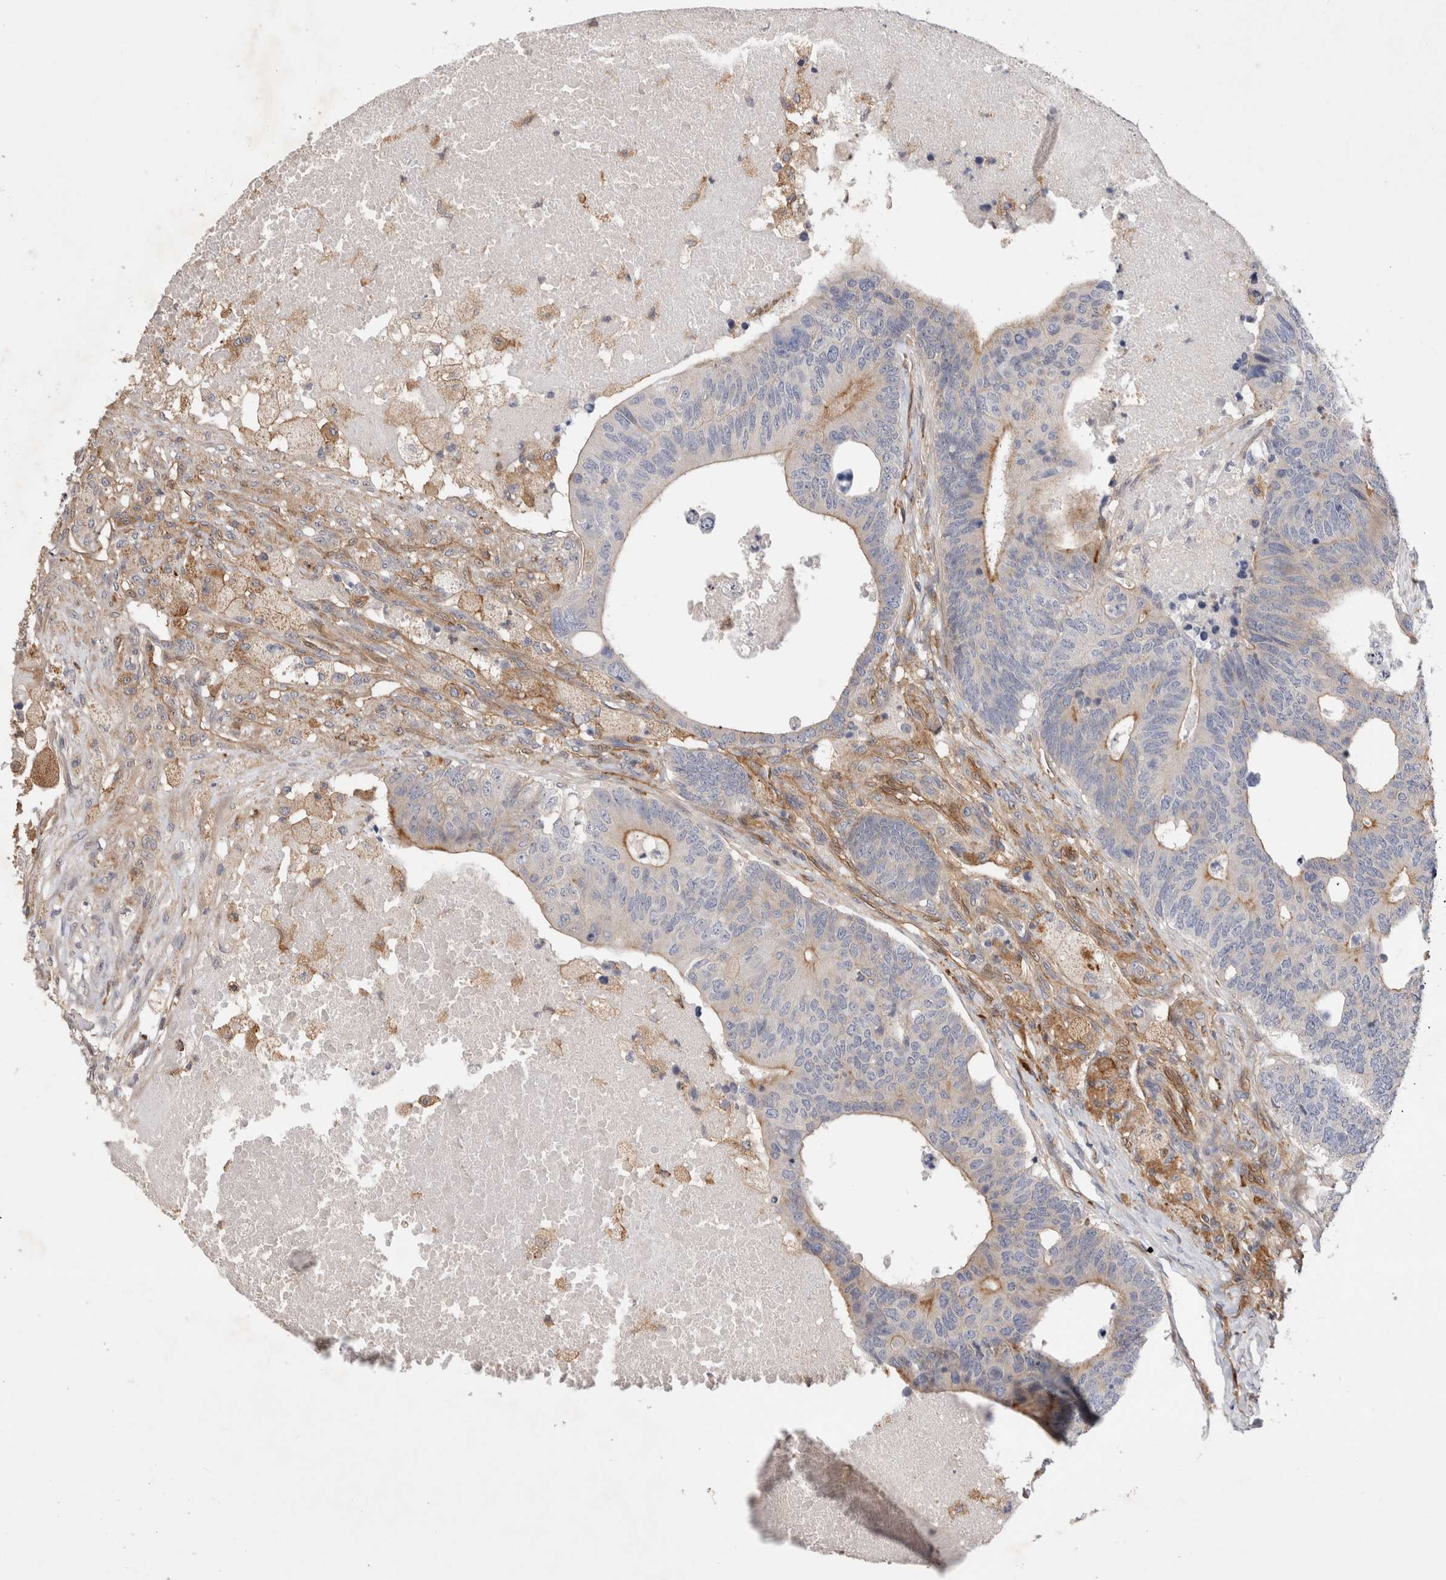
{"staining": {"intensity": "moderate", "quantity": "<25%", "location": "cytoplasmic/membranous"}, "tissue": "colorectal cancer", "cell_type": "Tumor cells", "image_type": "cancer", "snomed": [{"axis": "morphology", "description": "Adenocarcinoma, NOS"}, {"axis": "topography", "description": "Colon"}], "caption": "Brown immunohistochemical staining in human colorectal cancer (adenocarcinoma) shows moderate cytoplasmic/membranous expression in about <25% of tumor cells.", "gene": "BNIP2", "patient": {"sex": "female", "age": 67}}